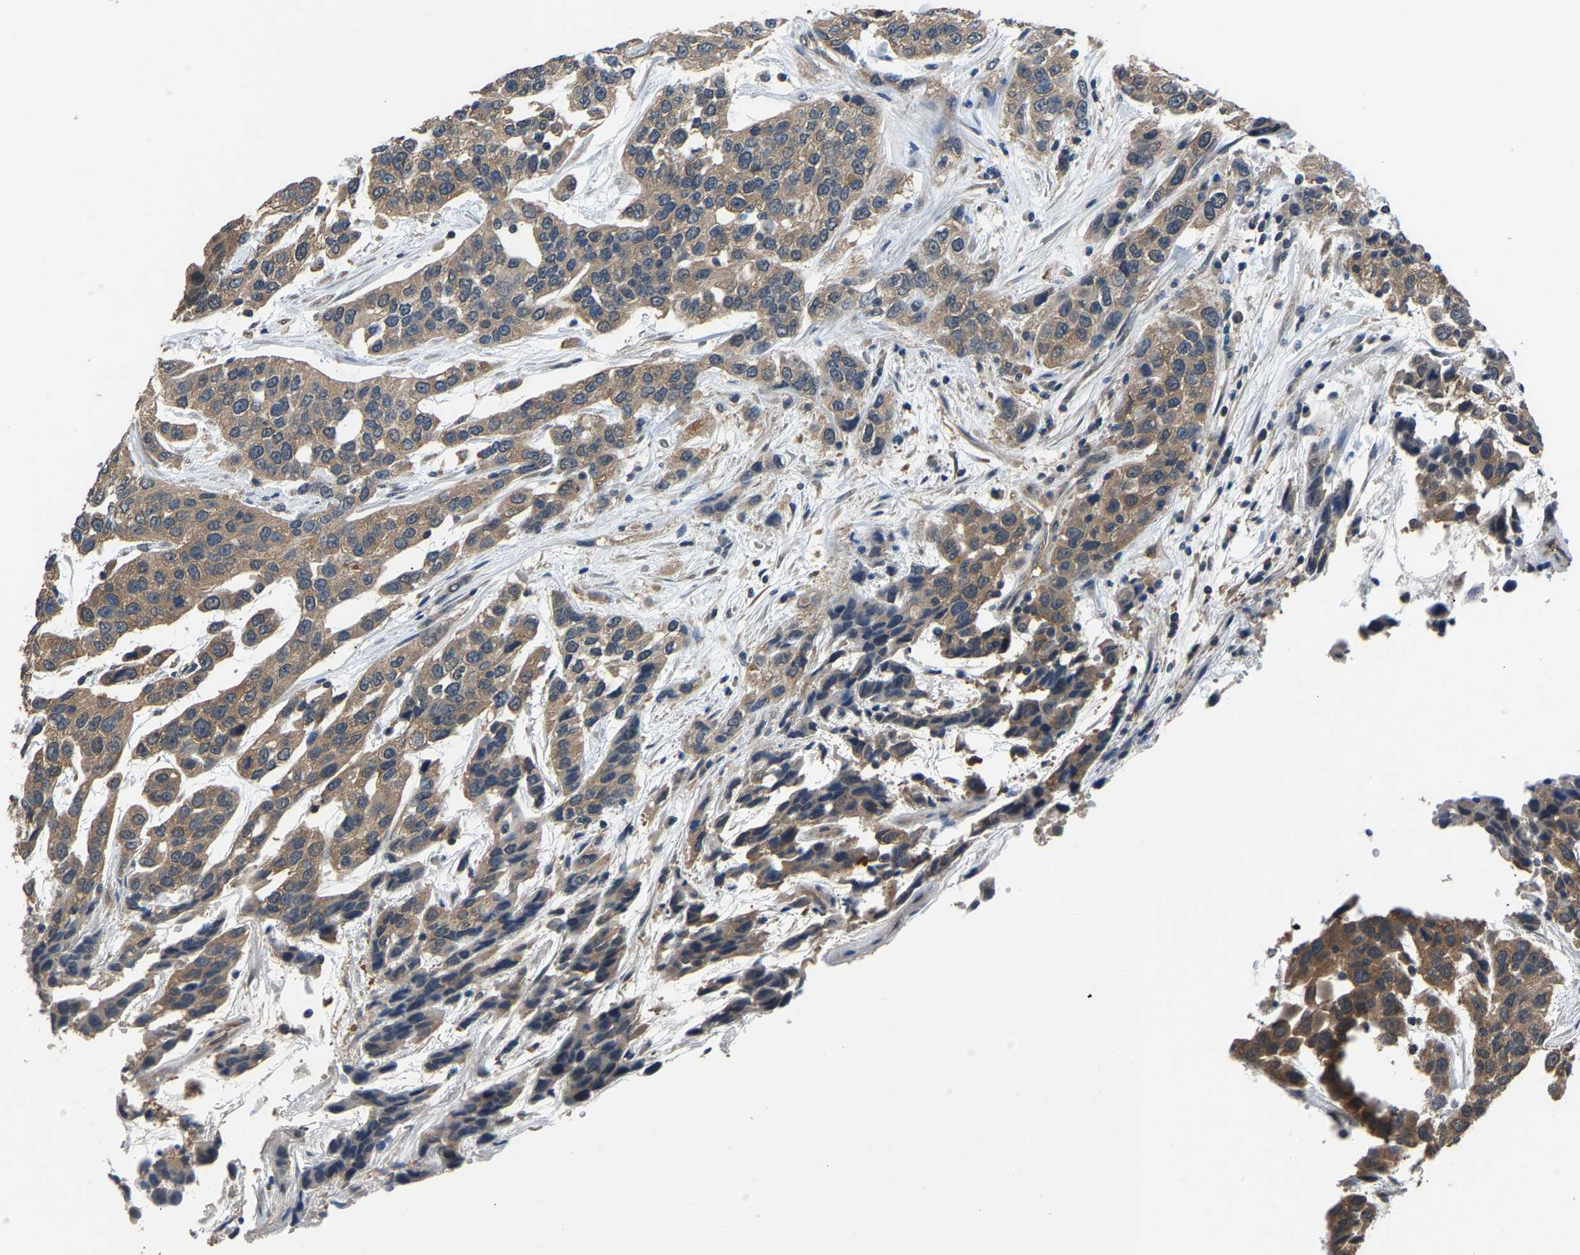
{"staining": {"intensity": "moderate", "quantity": ">75%", "location": "cytoplasmic/membranous"}, "tissue": "urothelial cancer", "cell_type": "Tumor cells", "image_type": "cancer", "snomed": [{"axis": "morphology", "description": "Urothelial carcinoma, High grade"}, {"axis": "topography", "description": "Urinary bladder"}], "caption": "High-magnification brightfield microscopy of urothelial carcinoma (high-grade) stained with DAB (3,3'-diaminobenzidine) (brown) and counterstained with hematoxylin (blue). tumor cells exhibit moderate cytoplasmic/membranous expression is seen in approximately>75% of cells.", "gene": "ABCC9", "patient": {"sex": "female", "age": 80}}